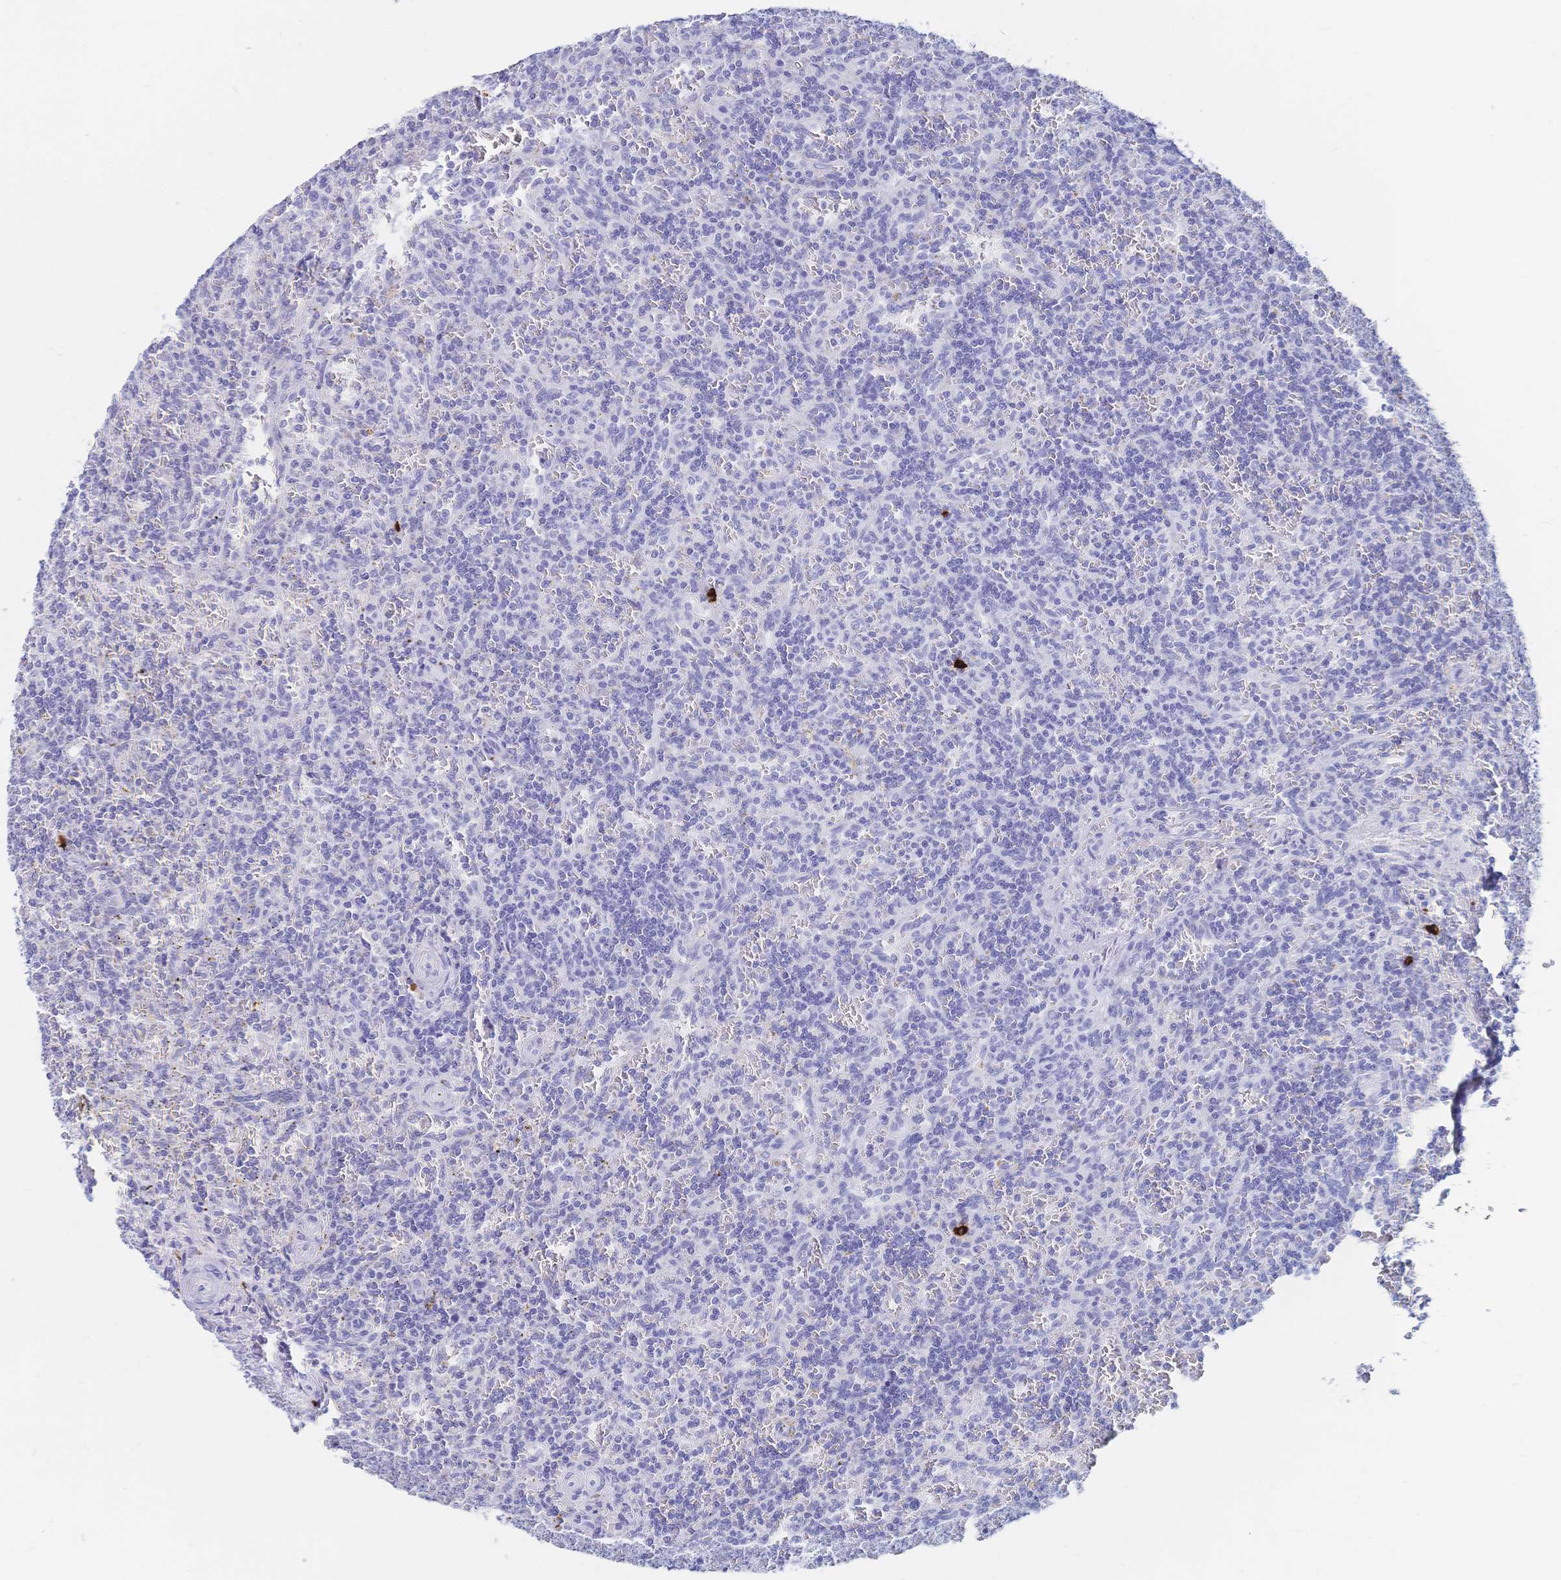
{"staining": {"intensity": "negative", "quantity": "none", "location": "none"}, "tissue": "lymphoma", "cell_type": "Tumor cells", "image_type": "cancer", "snomed": [{"axis": "morphology", "description": "Malignant lymphoma, non-Hodgkin's type, Low grade"}, {"axis": "topography", "description": "Spleen"}], "caption": "Immunohistochemistry photomicrograph of human malignant lymphoma, non-Hodgkin's type (low-grade) stained for a protein (brown), which demonstrates no staining in tumor cells.", "gene": "IL2RB", "patient": {"sex": "male", "age": 73}}